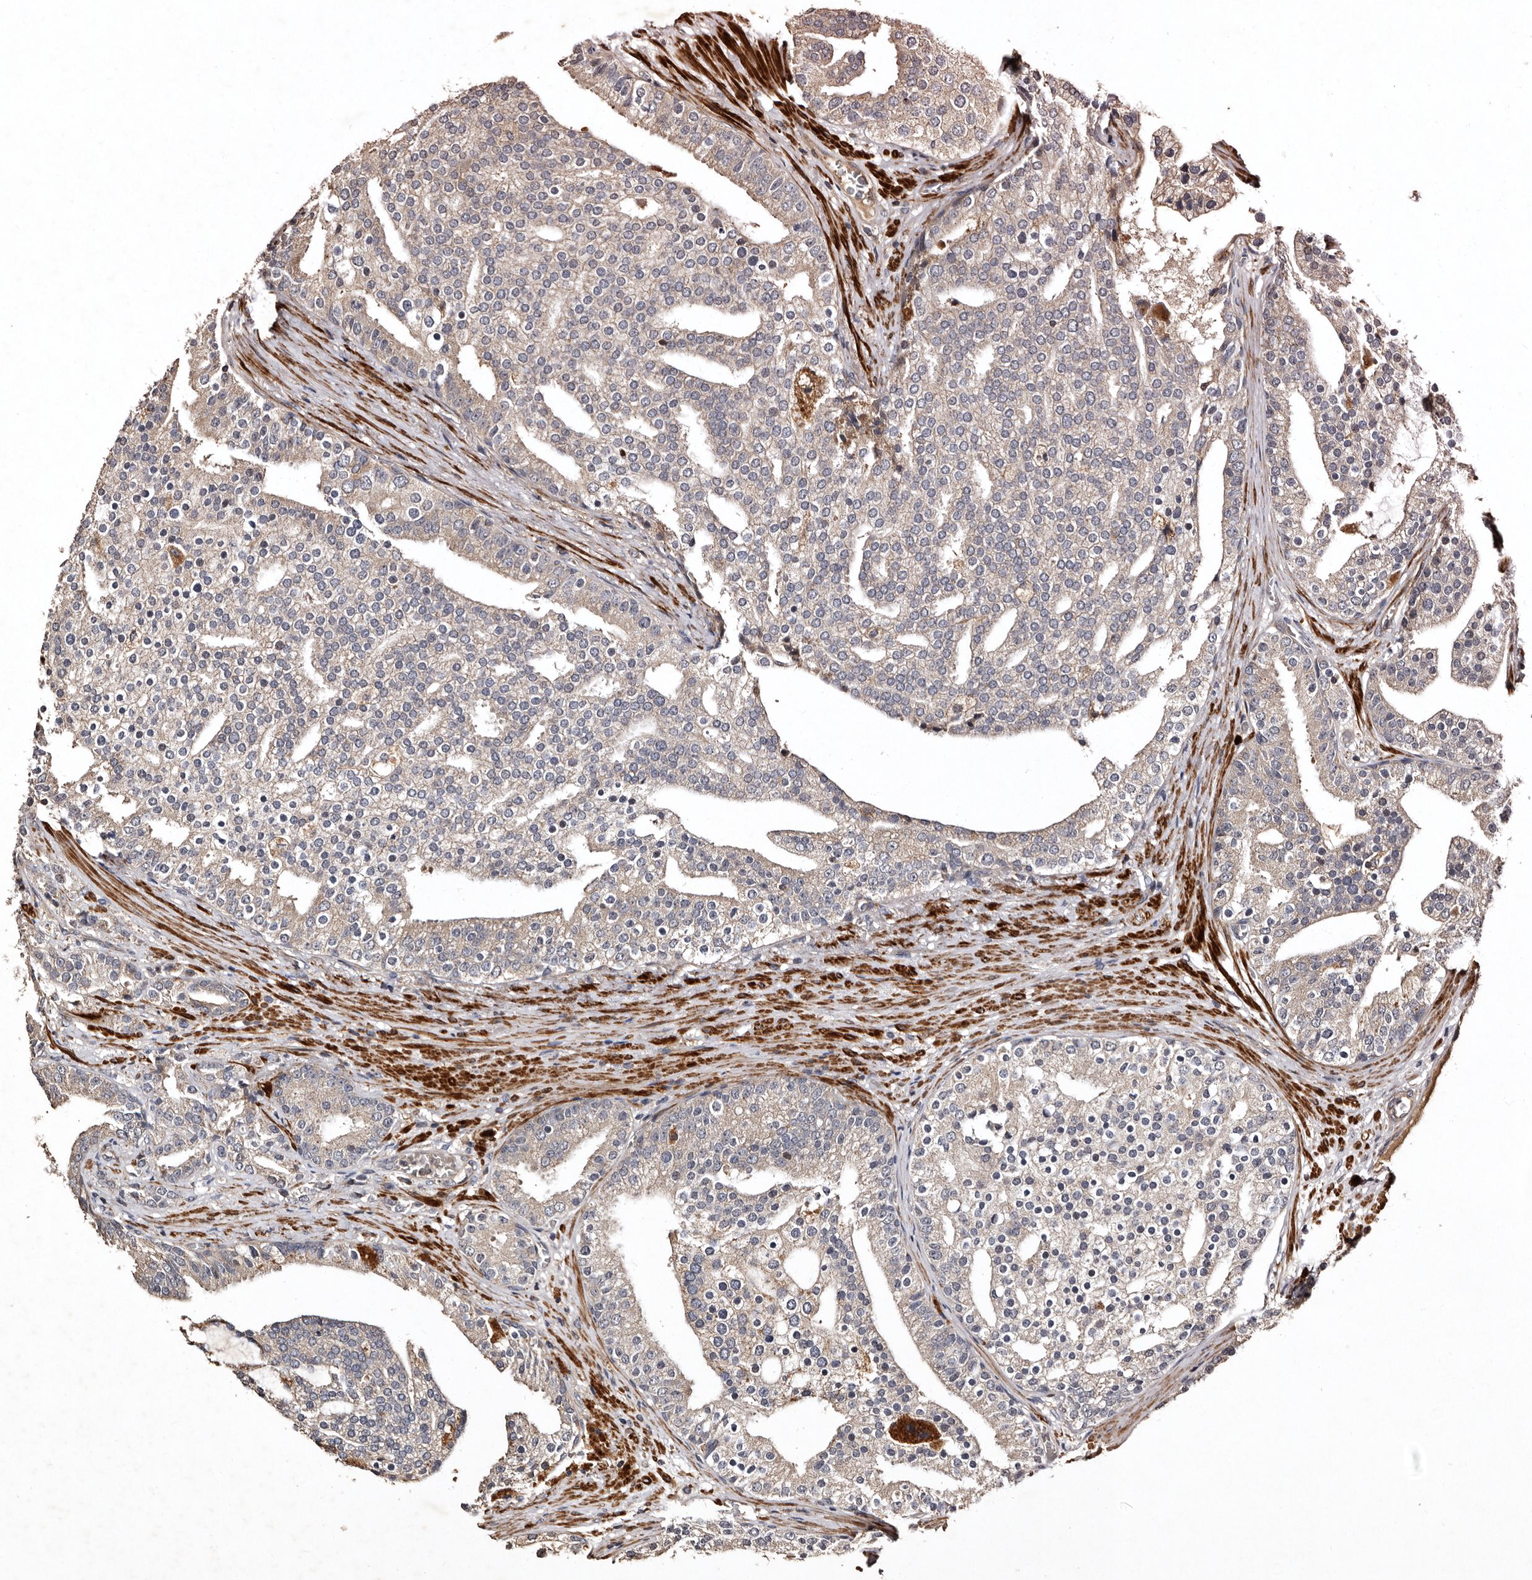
{"staining": {"intensity": "weak", "quantity": "25%-75%", "location": "cytoplasmic/membranous"}, "tissue": "prostate cancer", "cell_type": "Tumor cells", "image_type": "cancer", "snomed": [{"axis": "morphology", "description": "Adenocarcinoma, Low grade"}, {"axis": "topography", "description": "Prostate"}], "caption": "The histopathology image demonstrates a brown stain indicating the presence of a protein in the cytoplasmic/membranous of tumor cells in low-grade adenocarcinoma (prostate).", "gene": "PRKD3", "patient": {"sex": "male", "age": 67}}